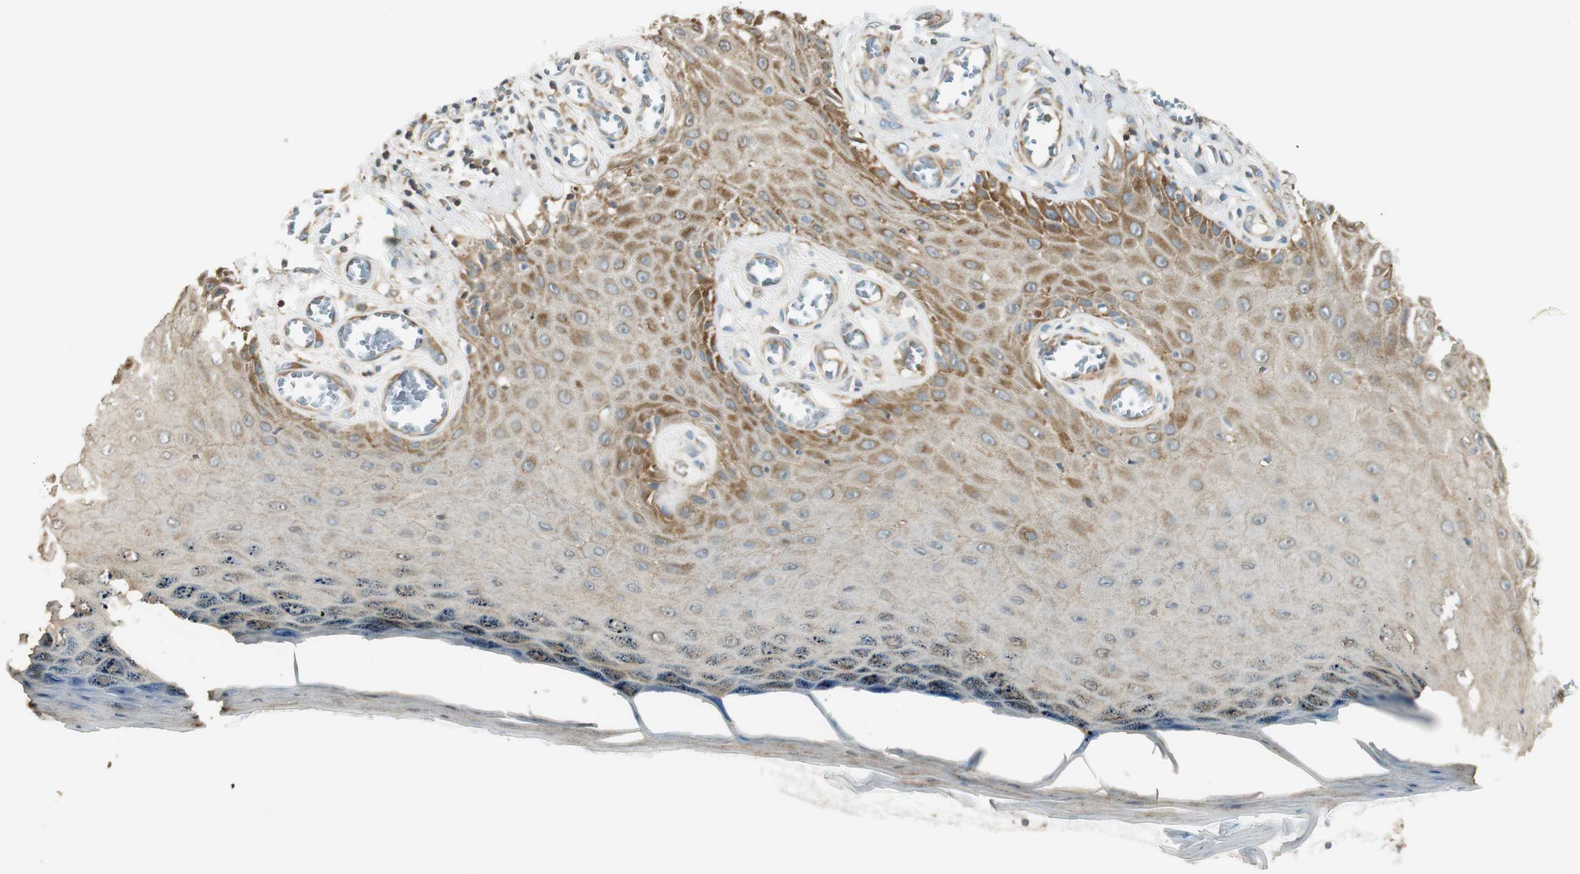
{"staining": {"intensity": "moderate", "quantity": ">75%", "location": "cytoplasmic/membranous"}, "tissue": "skin cancer", "cell_type": "Tumor cells", "image_type": "cancer", "snomed": [{"axis": "morphology", "description": "Squamous cell carcinoma, NOS"}, {"axis": "topography", "description": "Skin"}], "caption": "Immunohistochemical staining of human skin cancer exhibits medium levels of moderate cytoplasmic/membranous protein positivity in approximately >75% of tumor cells.", "gene": "PI4K2B", "patient": {"sex": "female", "age": 73}}